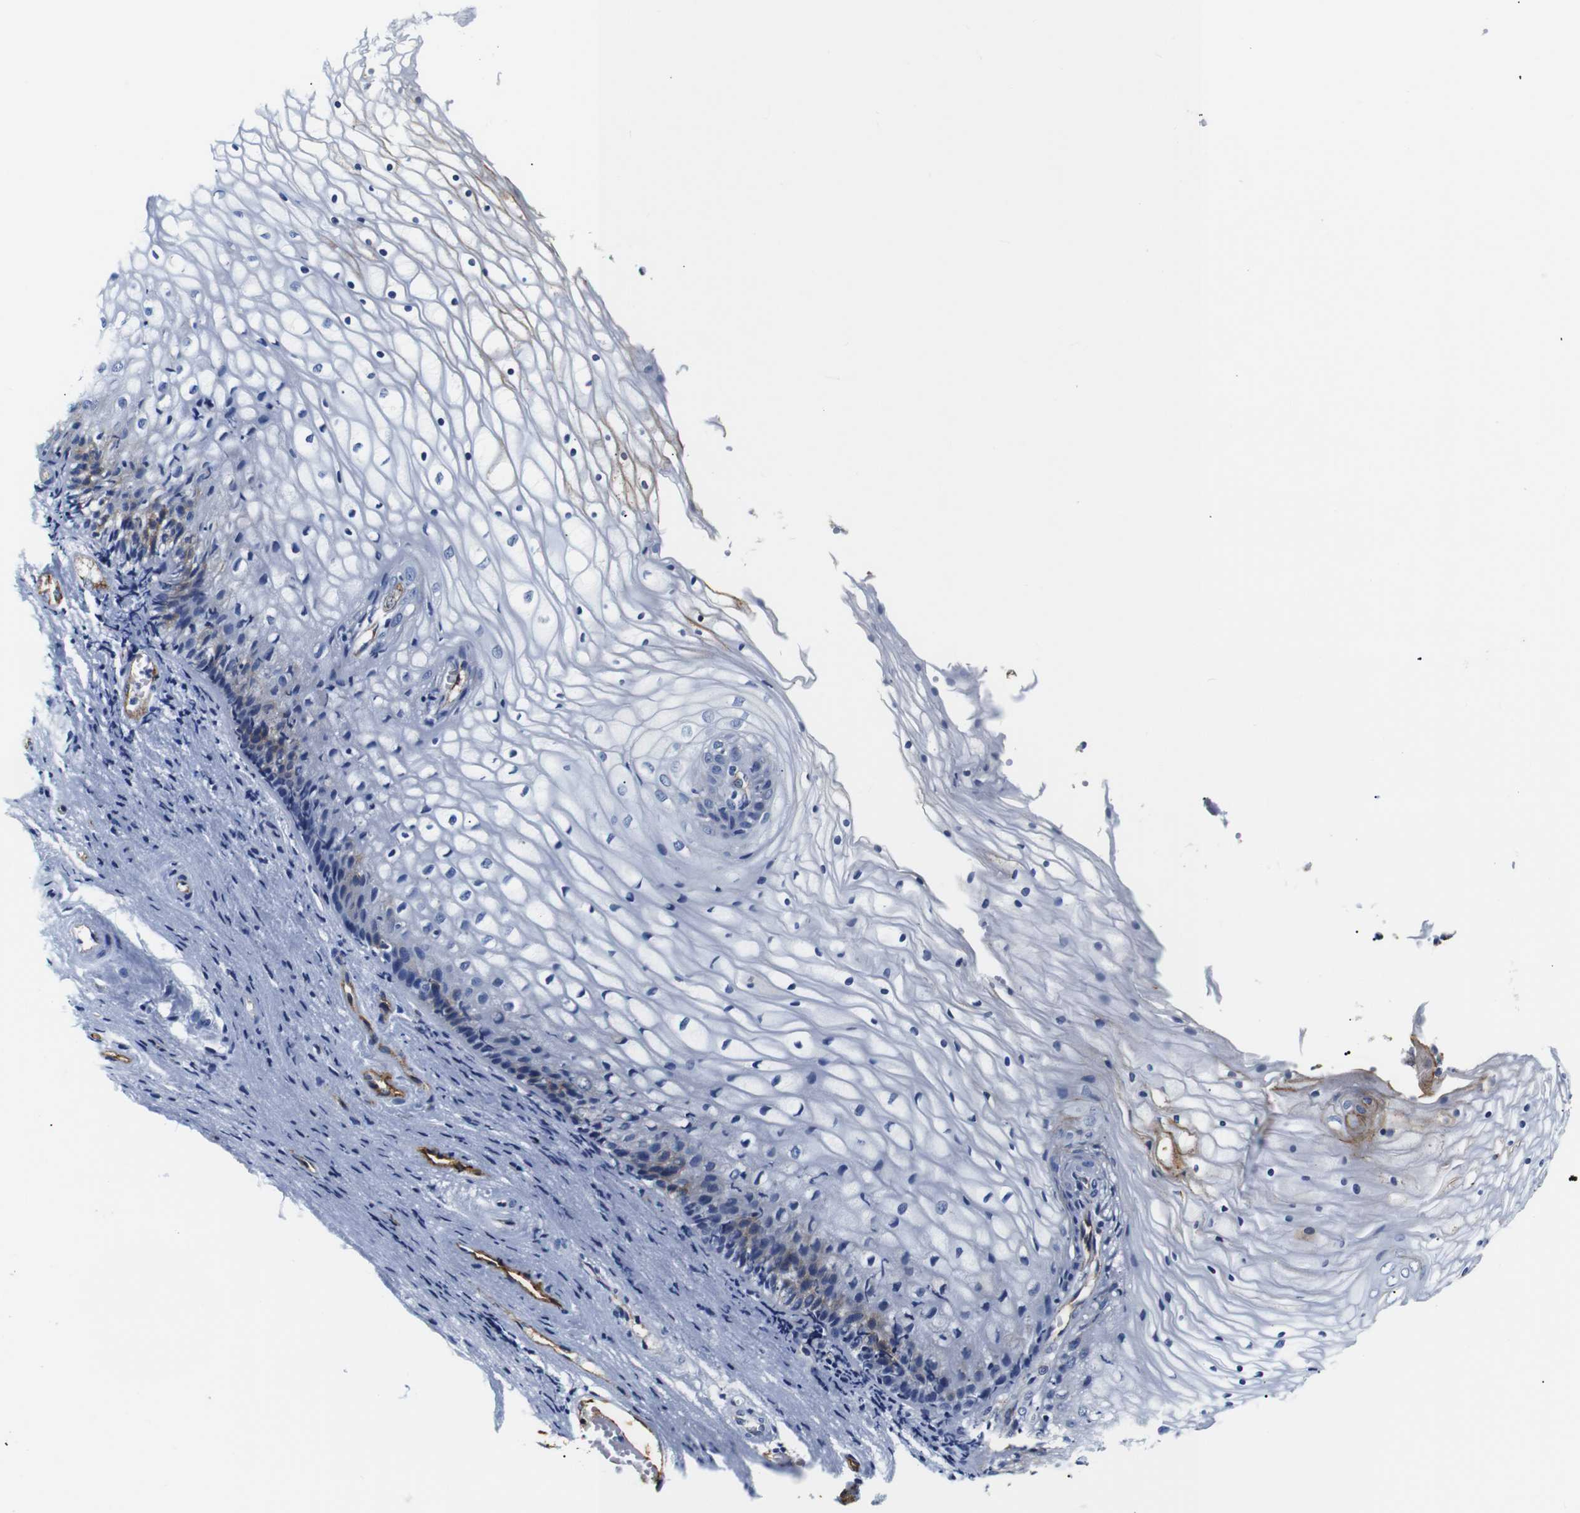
{"staining": {"intensity": "negative", "quantity": "none", "location": "none"}, "tissue": "vagina", "cell_type": "Squamous epithelial cells", "image_type": "normal", "snomed": [{"axis": "morphology", "description": "Normal tissue, NOS"}, {"axis": "topography", "description": "Vagina"}], "caption": "DAB immunohistochemical staining of unremarkable vagina displays no significant expression in squamous epithelial cells. (DAB immunohistochemistry visualized using brightfield microscopy, high magnification).", "gene": "MUC4", "patient": {"sex": "female", "age": 34}}